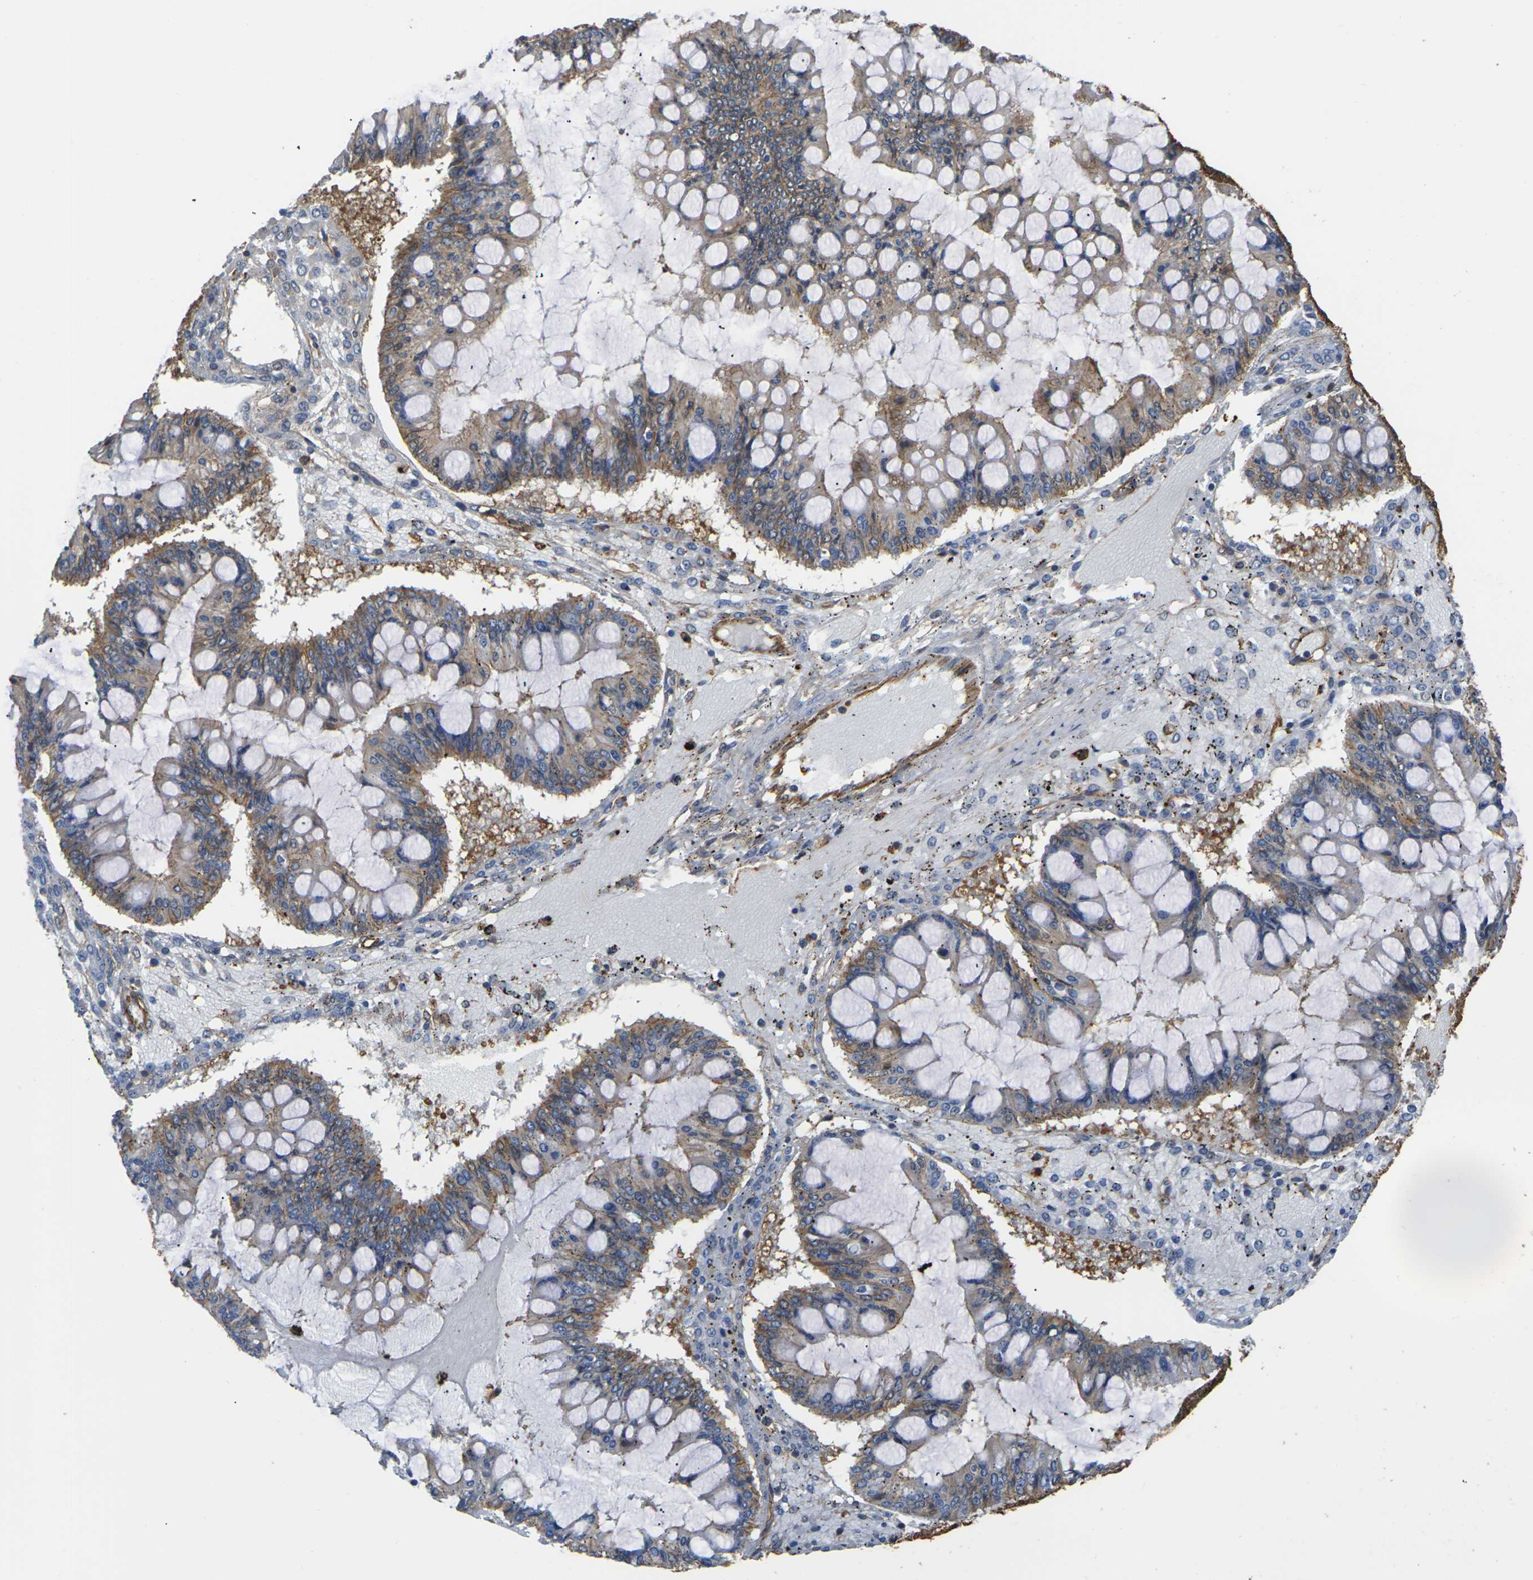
{"staining": {"intensity": "moderate", "quantity": ">75%", "location": "cytoplasmic/membranous"}, "tissue": "ovarian cancer", "cell_type": "Tumor cells", "image_type": "cancer", "snomed": [{"axis": "morphology", "description": "Cystadenocarcinoma, mucinous, NOS"}, {"axis": "topography", "description": "Ovary"}], "caption": "Ovarian mucinous cystadenocarcinoma stained with DAB (3,3'-diaminobenzidine) immunohistochemistry (IHC) demonstrates medium levels of moderate cytoplasmic/membranous expression in approximately >75% of tumor cells.", "gene": "IQGAP1", "patient": {"sex": "female", "age": 73}}